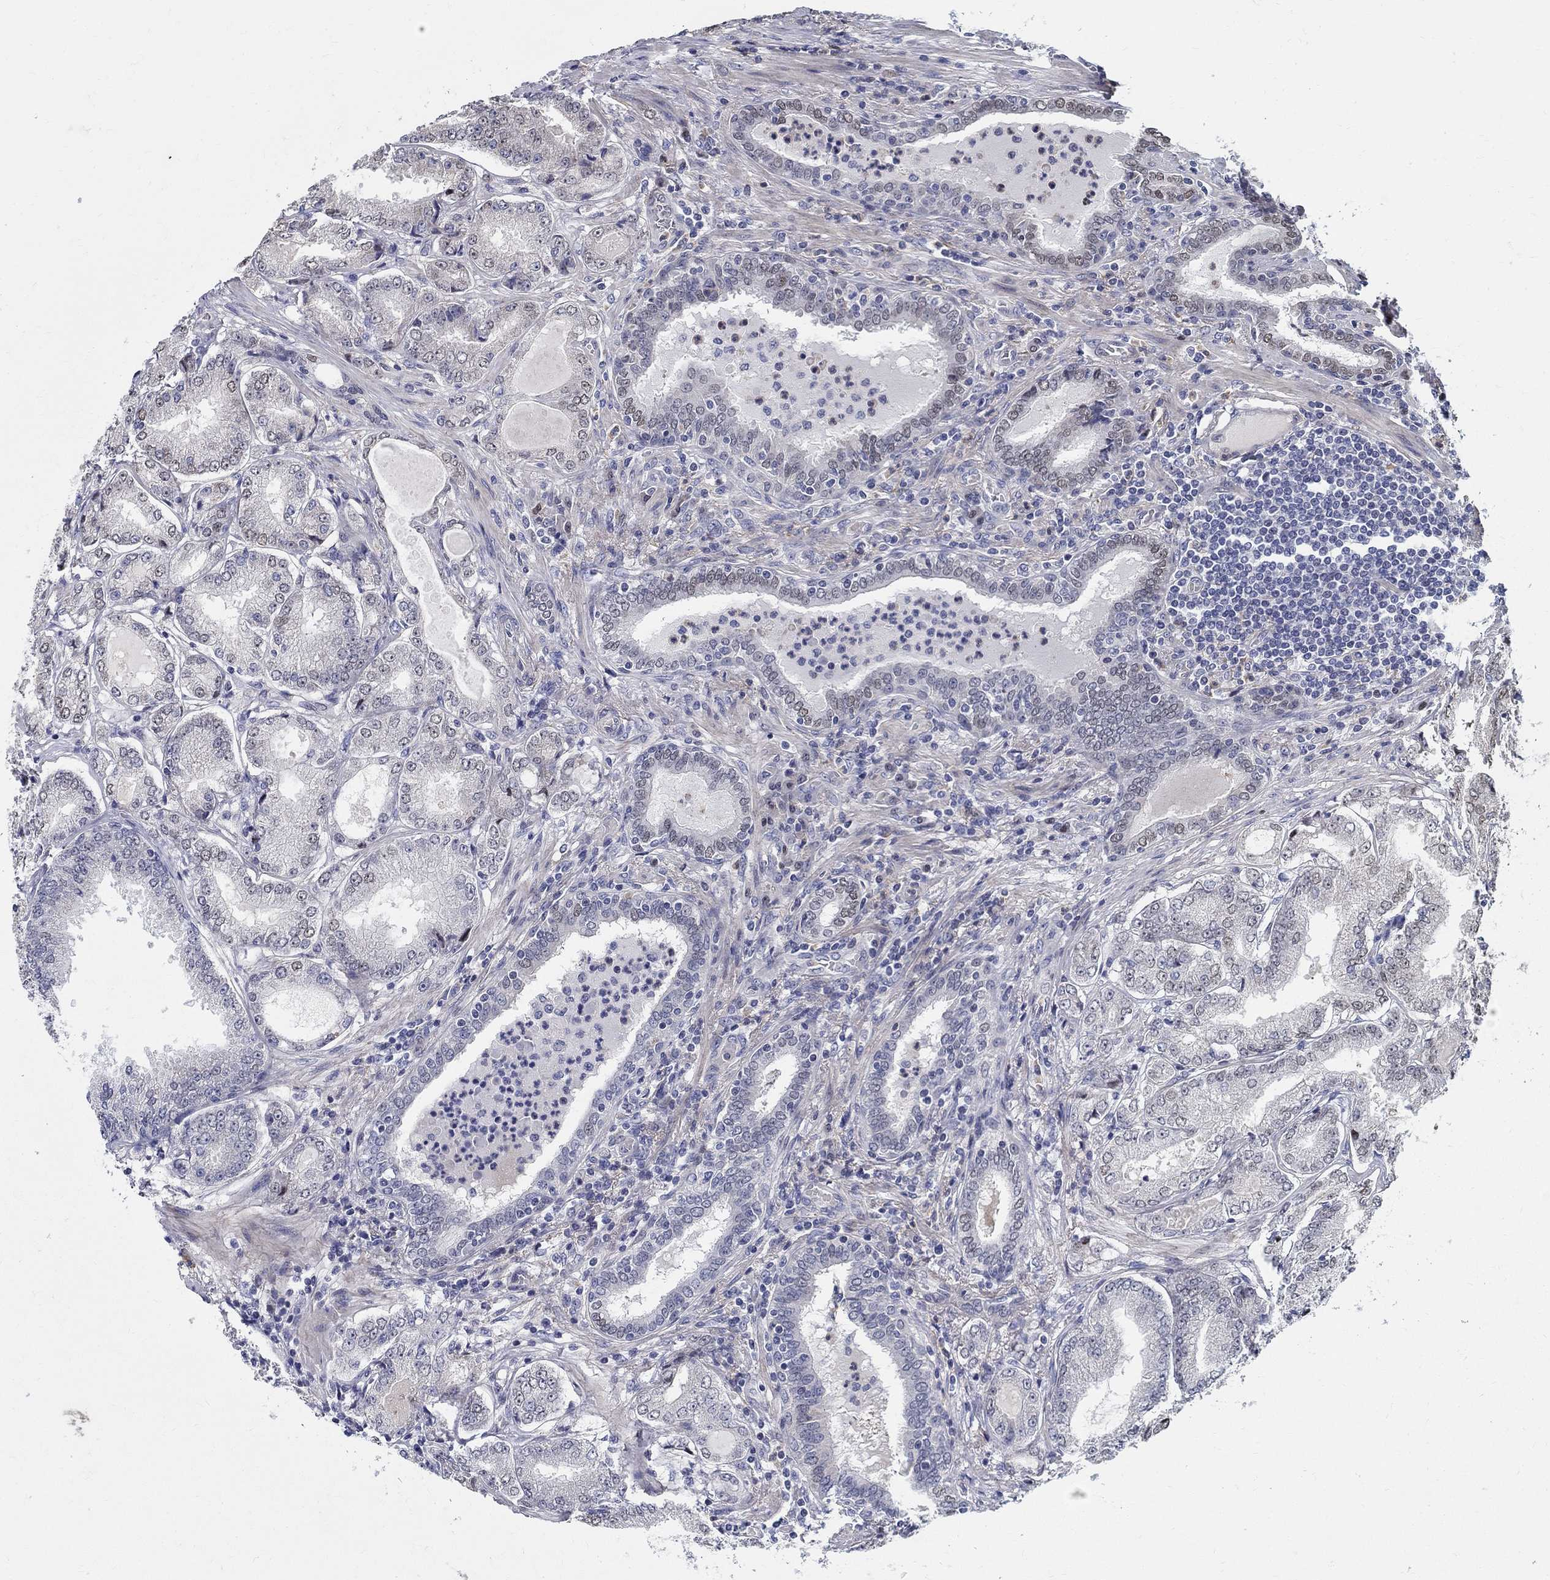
{"staining": {"intensity": "moderate", "quantity": "<25%", "location": "nuclear"}, "tissue": "prostate cancer", "cell_type": "Tumor cells", "image_type": "cancer", "snomed": [{"axis": "morphology", "description": "Adenocarcinoma, NOS"}, {"axis": "topography", "description": "Prostate"}], "caption": "Immunohistochemistry (DAB (3,3'-diaminobenzidine)) staining of prostate cancer exhibits moderate nuclear protein staining in about <25% of tumor cells.", "gene": "C16orf46", "patient": {"sex": "male", "age": 65}}